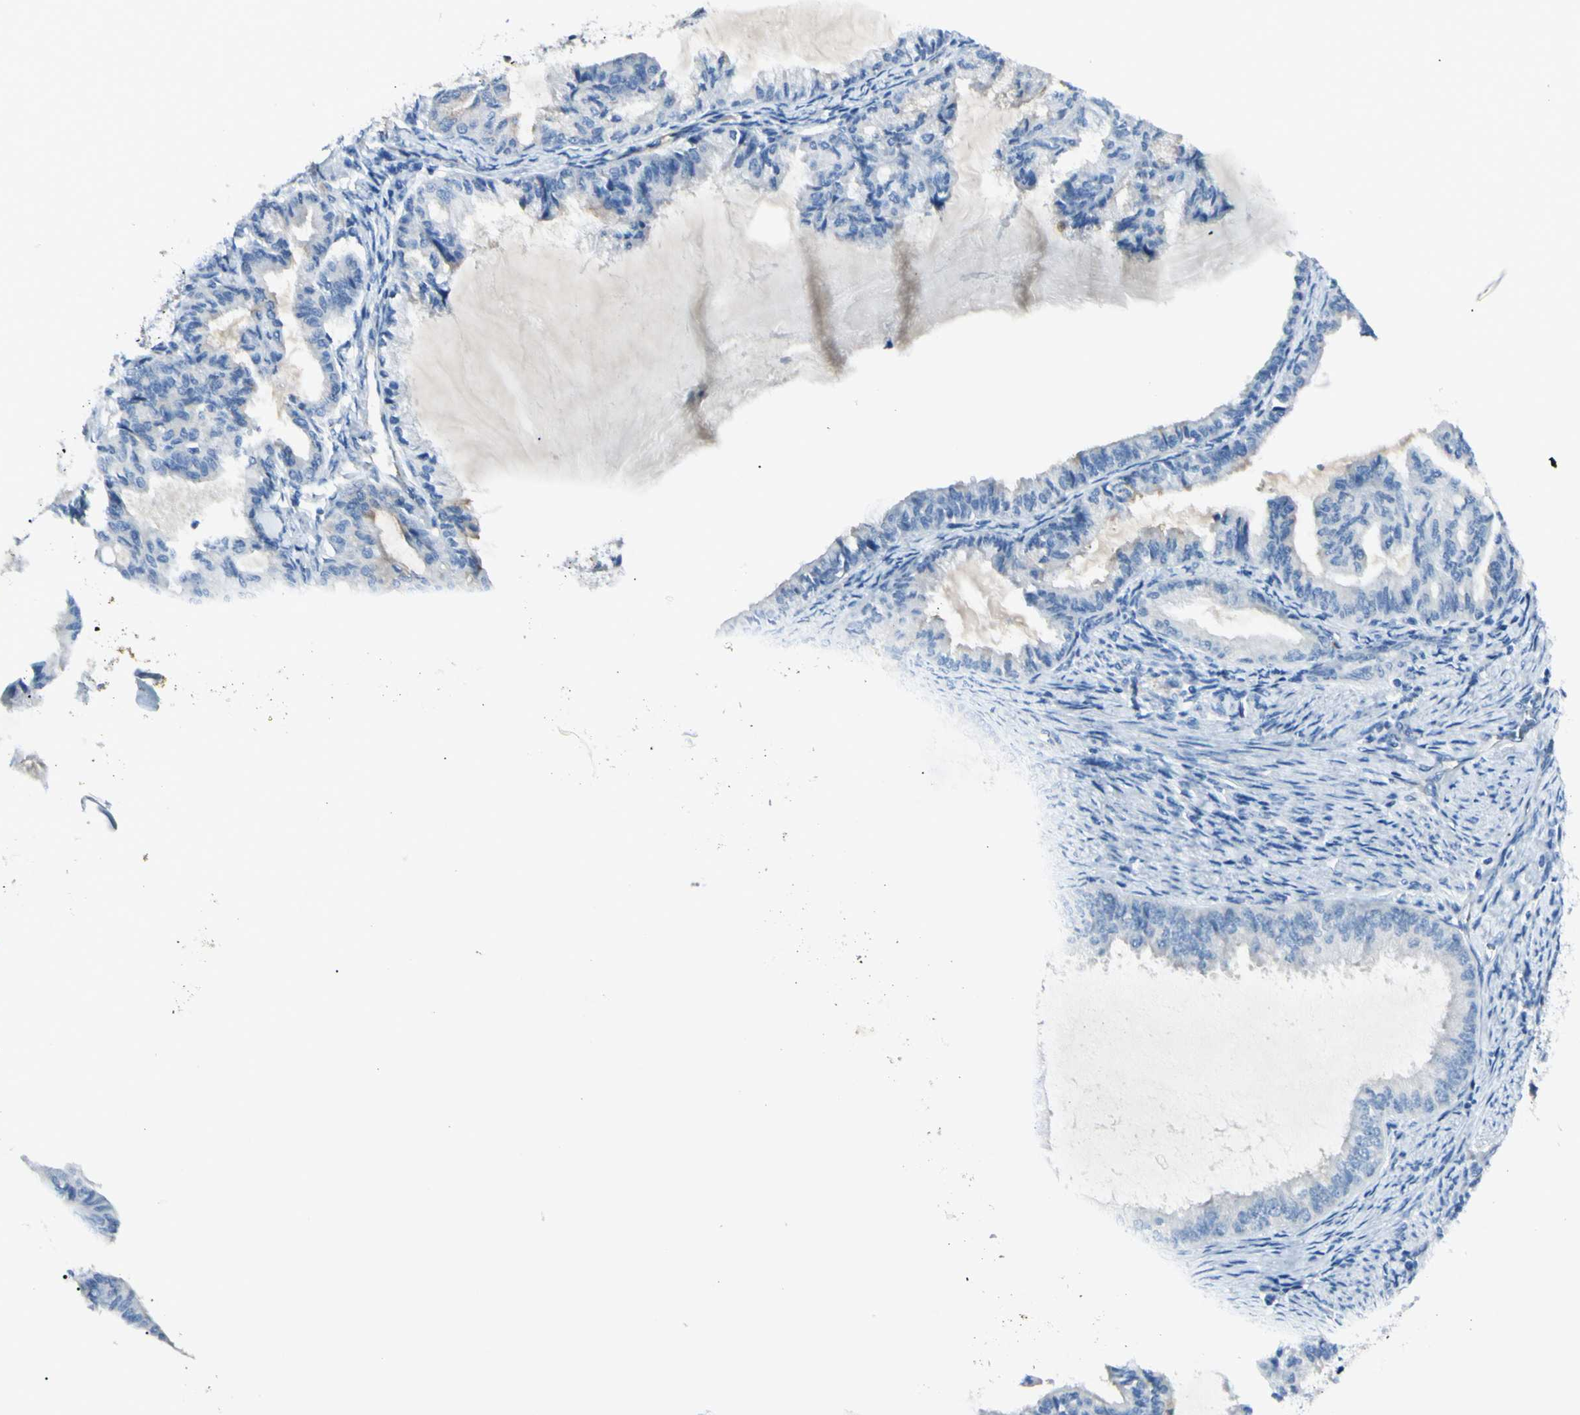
{"staining": {"intensity": "weak", "quantity": "<25%", "location": "cytoplasmic/membranous"}, "tissue": "endometrial cancer", "cell_type": "Tumor cells", "image_type": "cancer", "snomed": [{"axis": "morphology", "description": "Adenocarcinoma, NOS"}, {"axis": "topography", "description": "Endometrium"}], "caption": "Tumor cells show no significant positivity in endometrial cancer (adenocarcinoma).", "gene": "FOLH1", "patient": {"sex": "female", "age": 86}}